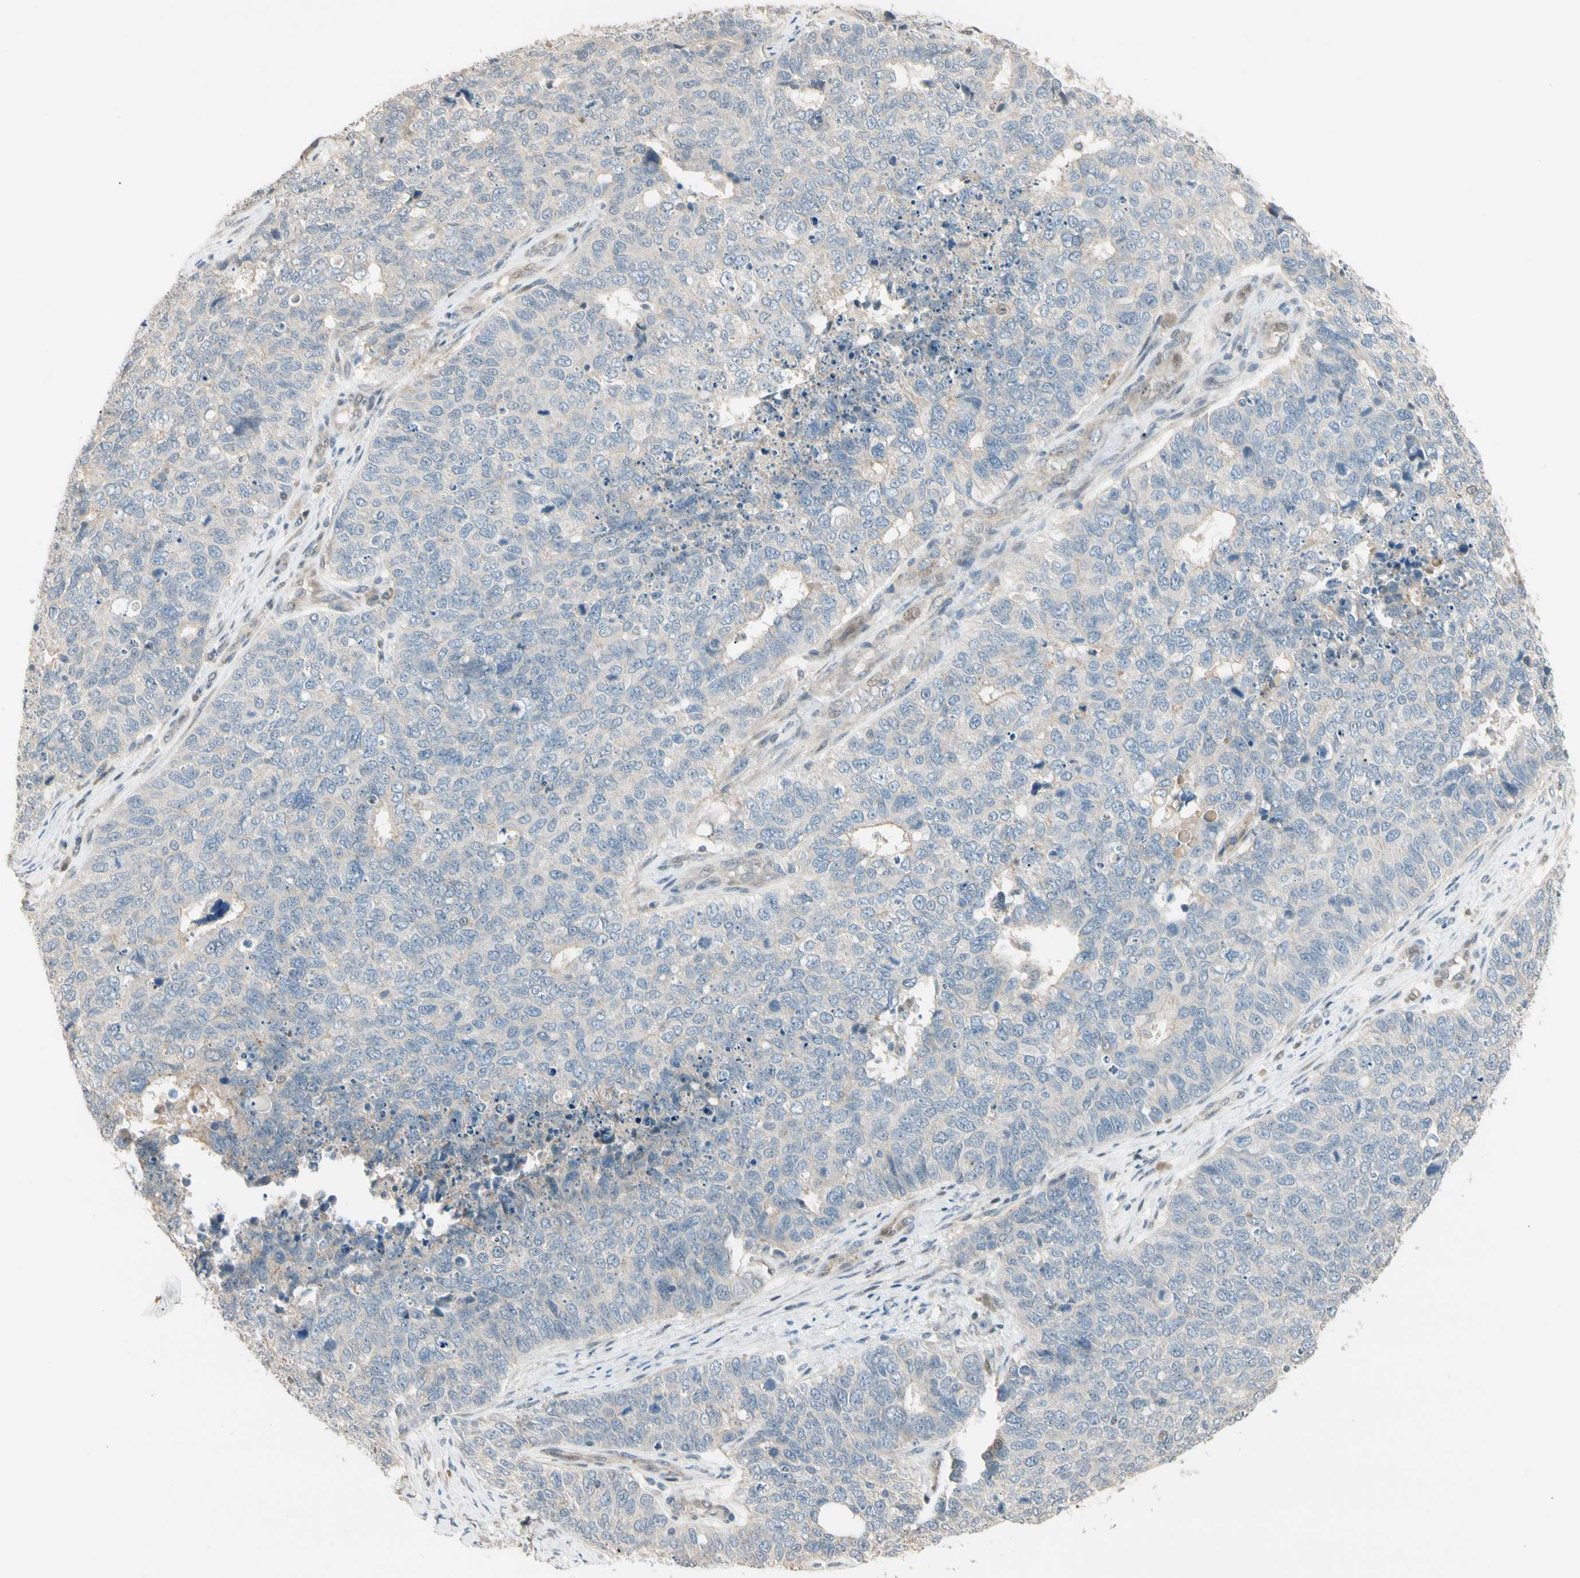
{"staining": {"intensity": "weak", "quantity": "<25%", "location": "cytoplasmic/membranous"}, "tissue": "cervical cancer", "cell_type": "Tumor cells", "image_type": "cancer", "snomed": [{"axis": "morphology", "description": "Squamous cell carcinoma, NOS"}, {"axis": "topography", "description": "Cervix"}], "caption": "A high-resolution micrograph shows immunohistochemistry staining of cervical cancer (squamous cell carcinoma), which shows no significant positivity in tumor cells.", "gene": "P3H2", "patient": {"sex": "female", "age": 63}}